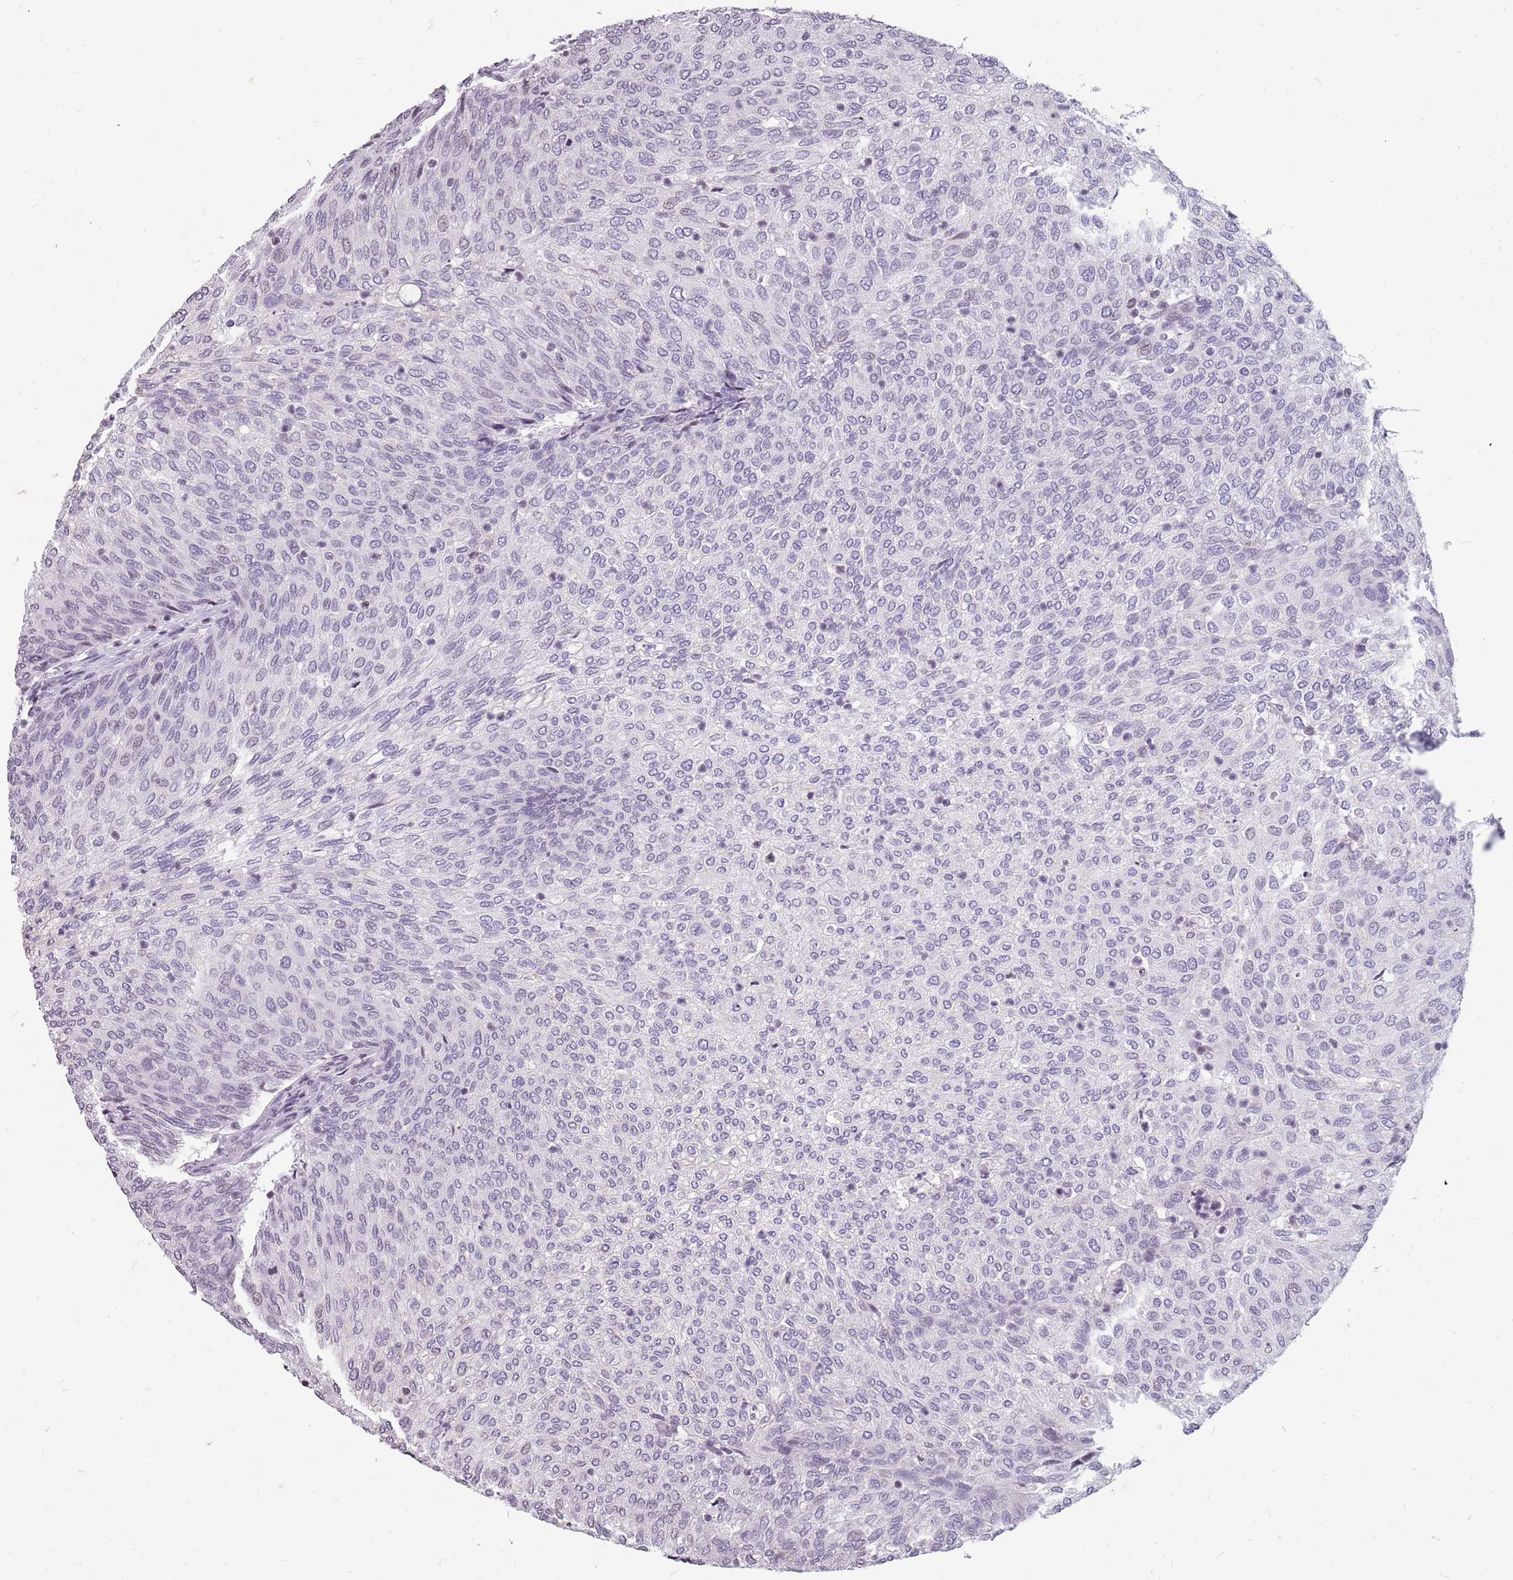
{"staining": {"intensity": "negative", "quantity": "none", "location": "none"}, "tissue": "urothelial cancer", "cell_type": "Tumor cells", "image_type": "cancer", "snomed": [{"axis": "morphology", "description": "Urothelial carcinoma, Low grade"}, {"axis": "topography", "description": "Urinary bladder"}], "caption": "Immunohistochemistry histopathology image of neoplastic tissue: human urothelial carcinoma (low-grade) stained with DAB (3,3'-diaminobenzidine) demonstrates no significant protein expression in tumor cells.", "gene": "NEK6", "patient": {"sex": "female", "age": 79}}